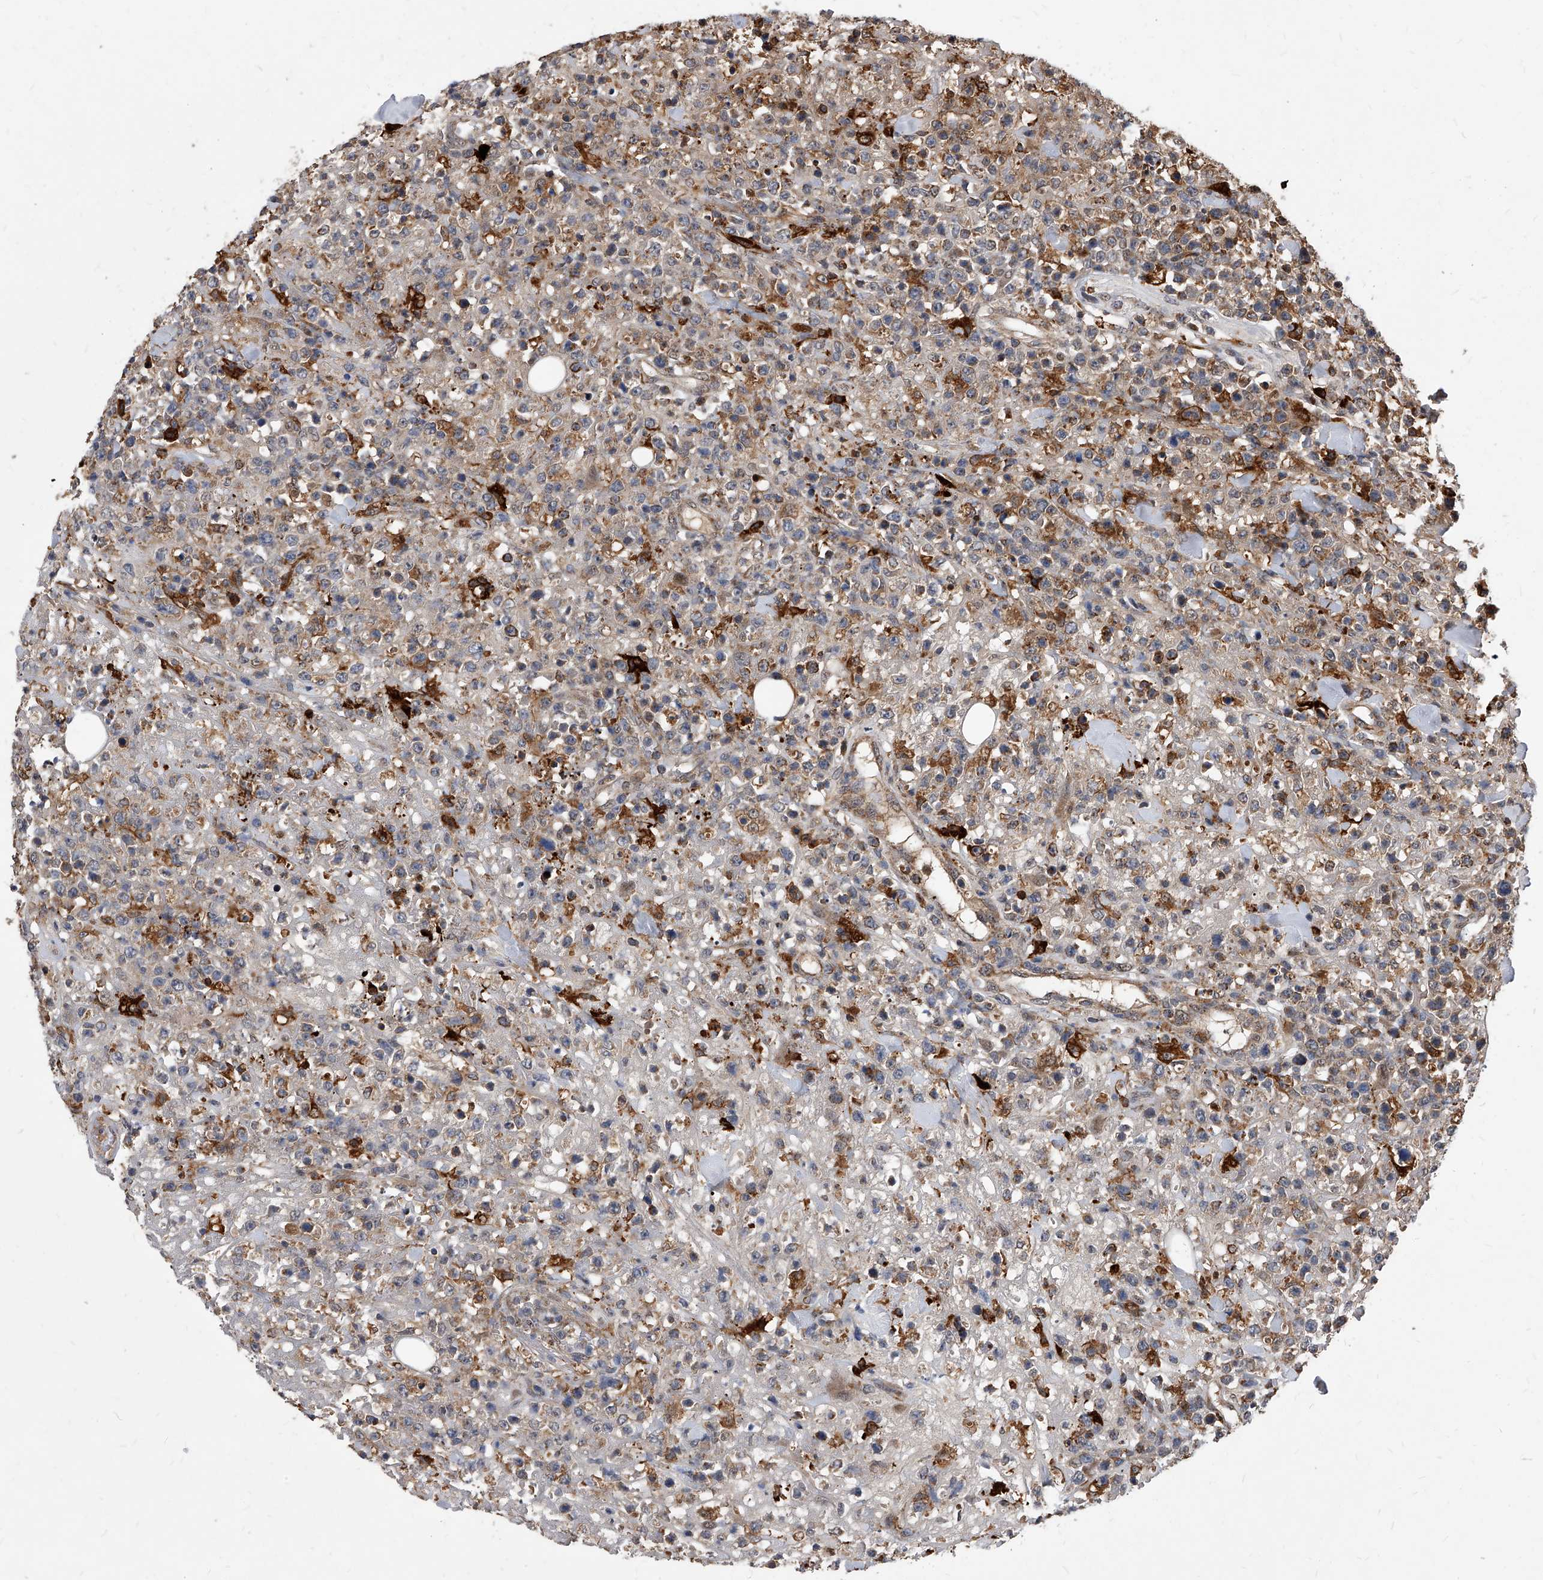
{"staining": {"intensity": "negative", "quantity": "none", "location": "none"}, "tissue": "lymphoma", "cell_type": "Tumor cells", "image_type": "cancer", "snomed": [{"axis": "morphology", "description": "Malignant lymphoma, non-Hodgkin's type, High grade"}, {"axis": "topography", "description": "Colon"}], "caption": "DAB immunohistochemical staining of high-grade malignant lymphoma, non-Hodgkin's type demonstrates no significant staining in tumor cells.", "gene": "SOBP", "patient": {"sex": "female", "age": 53}}